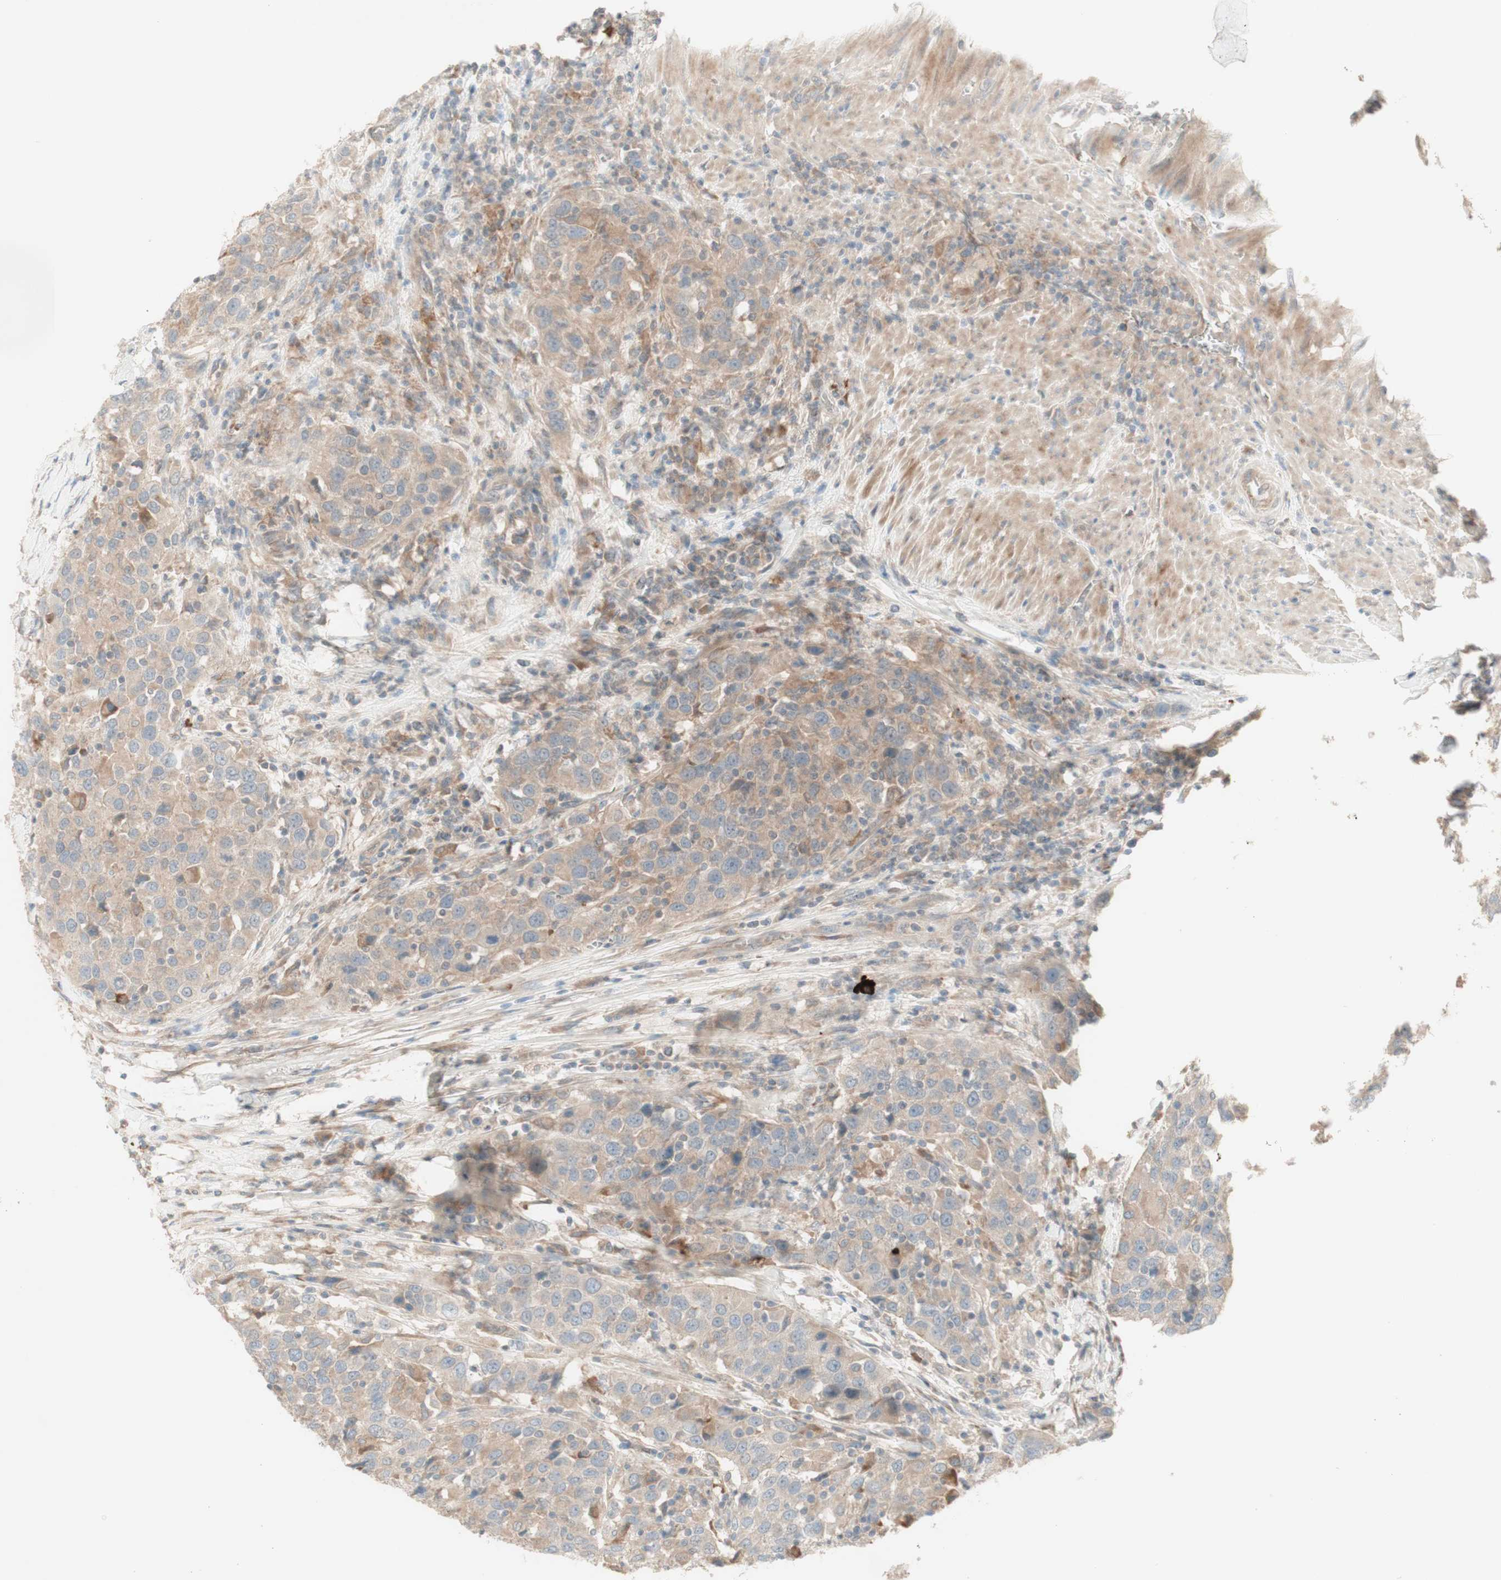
{"staining": {"intensity": "weak", "quantity": ">75%", "location": "cytoplasmic/membranous"}, "tissue": "urothelial cancer", "cell_type": "Tumor cells", "image_type": "cancer", "snomed": [{"axis": "morphology", "description": "Urothelial carcinoma, High grade"}, {"axis": "topography", "description": "Urinary bladder"}], "caption": "A micrograph of high-grade urothelial carcinoma stained for a protein exhibits weak cytoplasmic/membranous brown staining in tumor cells.", "gene": "PTGER4", "patient": {"sex": "female", "age": 80}}